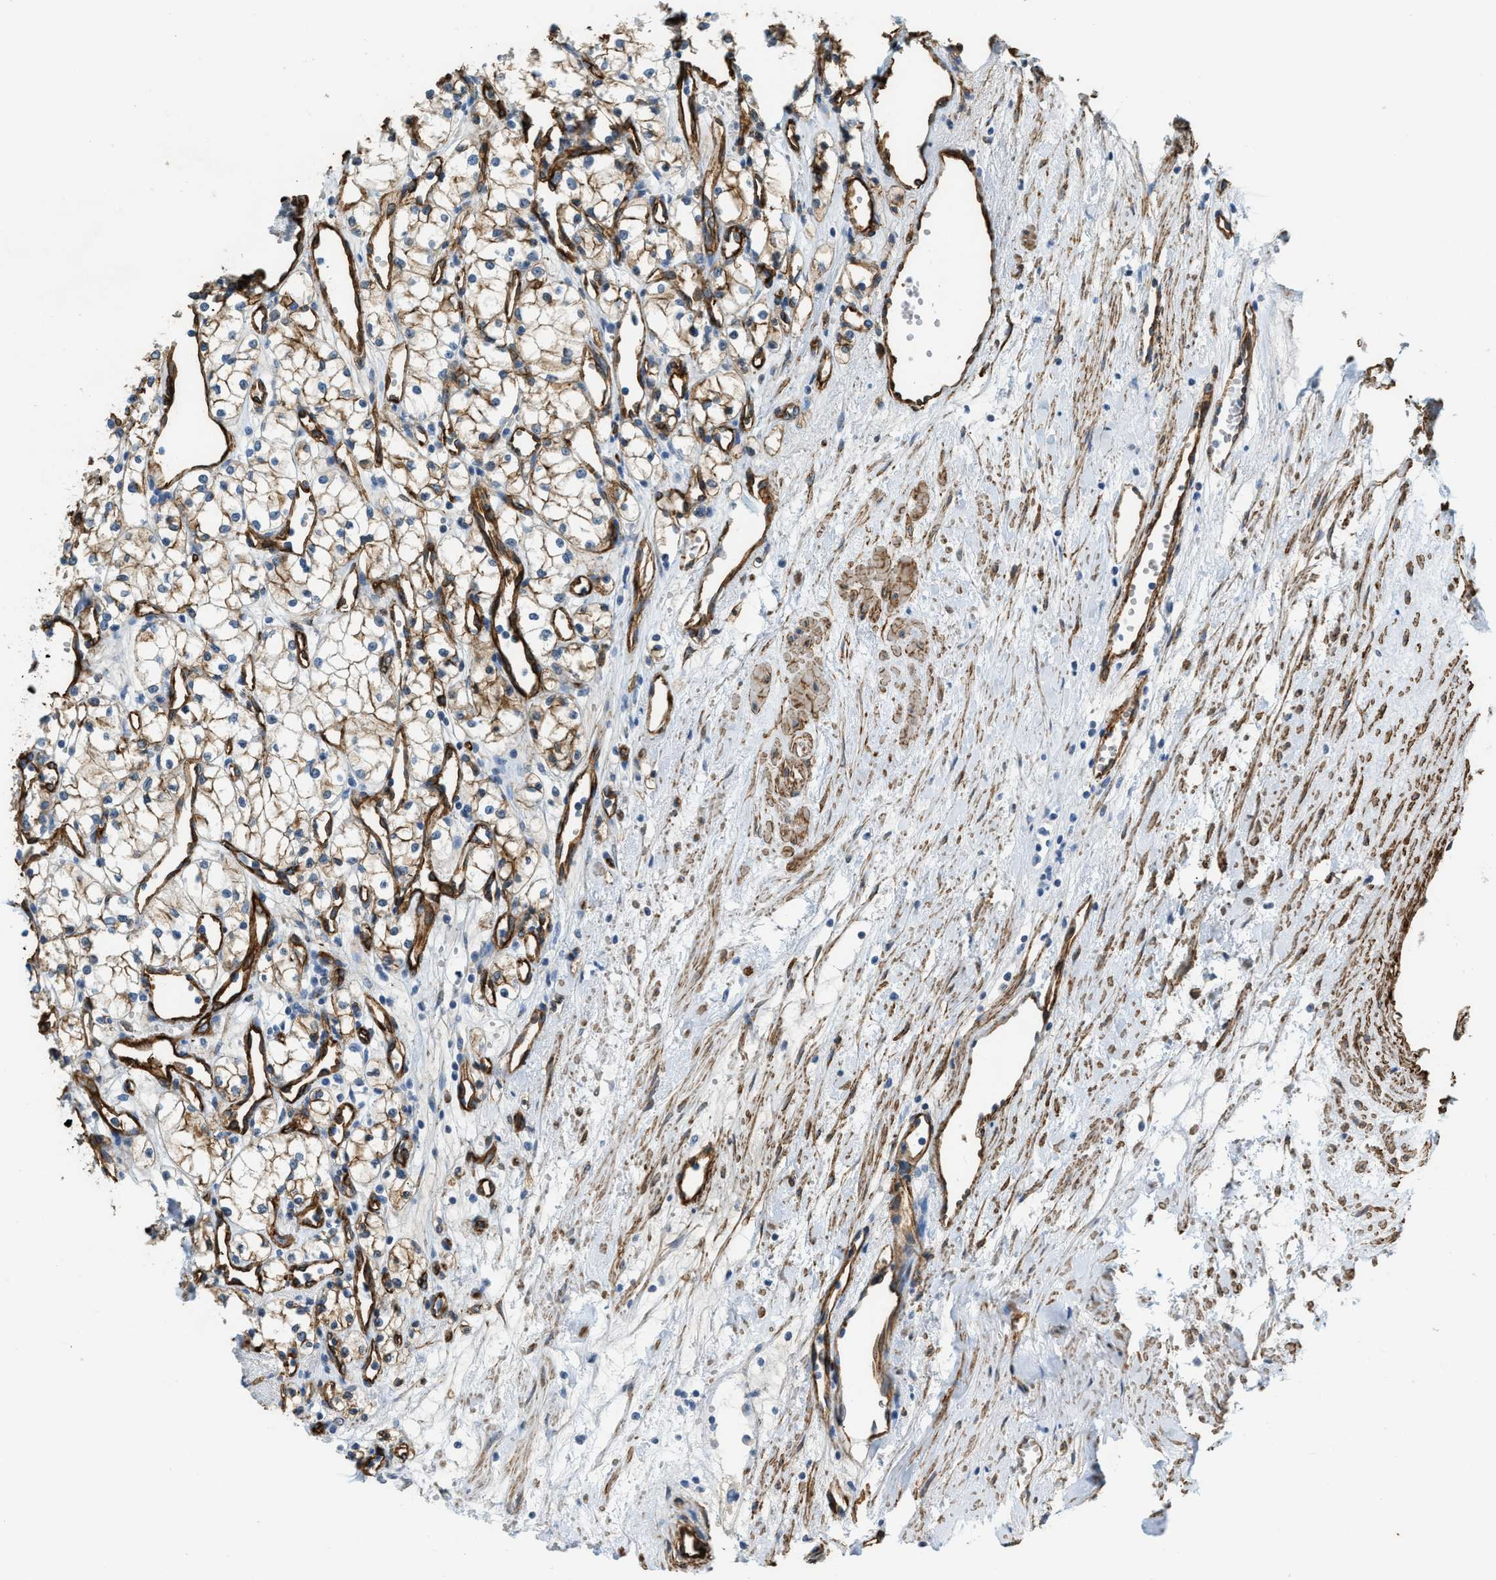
{"staining": {"intensity": "moderate", "quantity": ">75%", "location": "cytoplasmic/membranous"}, "tissue": "renal cancer", "cell_type": "Tumor cells", "image_type": "cancer", "snomed": [{"axis": "morphology", "description": "Adenocarcinoma, NOS"}, {"axis": "topography", "description": "Kidney"}], "caption": "Tumor cells show moderate cytoplasmic/membranous staining in approximately >75% of cells in adenocarcinoma (renal).", "gene": "TMEM43", "patient": {"sex": "male", "age": 59}}